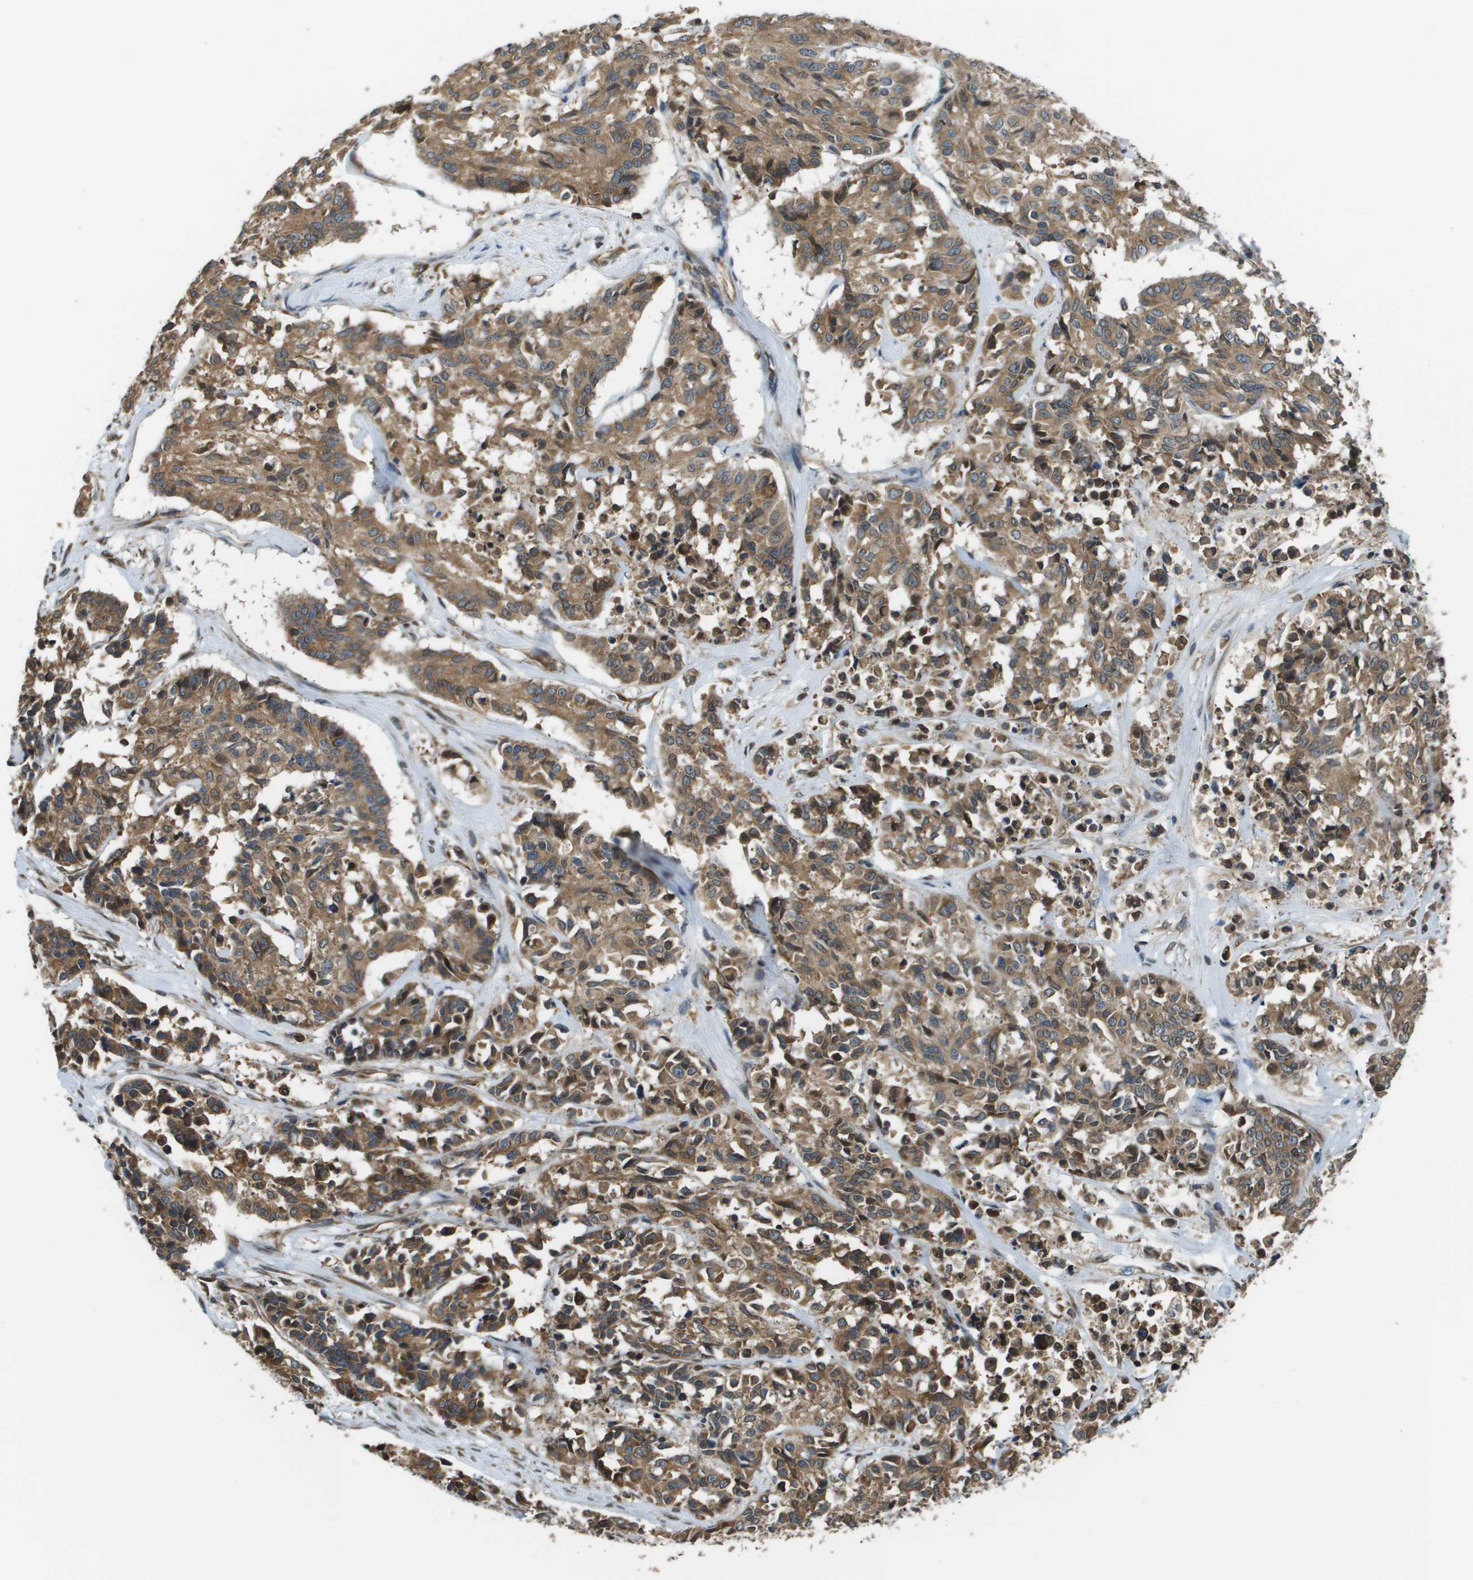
{"staining": {"intensity": "moderate", "quantity": ">75%", "location": "cytoplasmic/membranous"}, "tissue": "cervical cancer", "cell_type": "Tumor cells", "image_type": "cancer", "snomed": [{"axis": "morphology", "description": "Squamous cell carcinoma, NOS"}, {"axis": "topography", "description": "Cervix"}], "caption": "Cervical cancer (squamous cell carcinoma) stained with a brown dye exhibits moderate cytoplasmic/membranous positive positivity in approximately >75% of tumor cells.", "gene": "SEC62", "patient": {"sex": "female", "age": 35}}